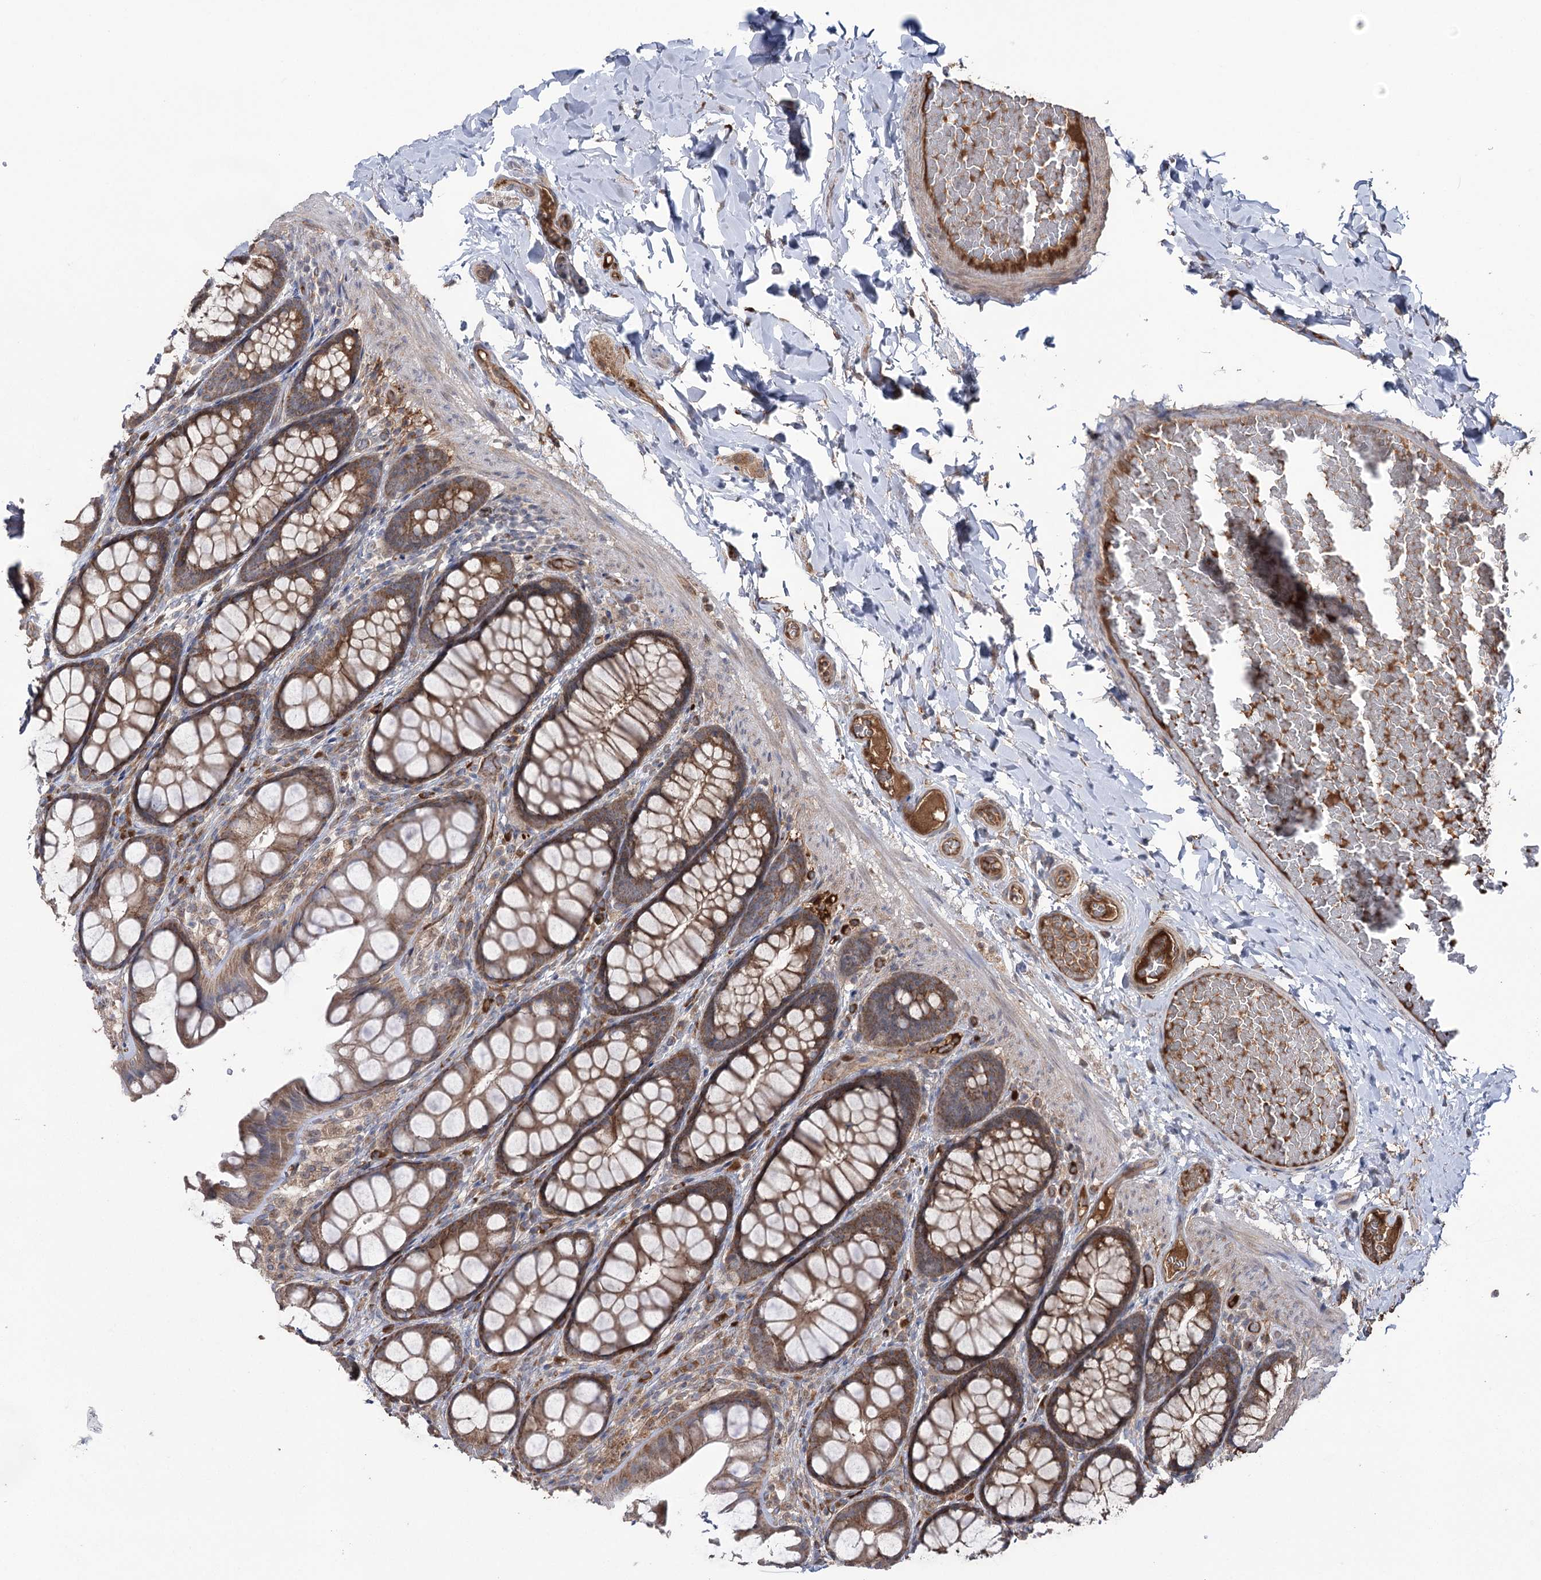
{"staining": {"intensity": "moderate", "quantity": ">75%", "location": "cytoplasmic/membranous"}, "tissue": "colon", "cell_type": "Endothelial cells", "image_type": "normal", "snomed": [{"axis": "morphology", "description": "Normal tissue, NOS"}, {"axis": "topography", "description": "Colon"}], "caption": "About >75% of endothelial cells in normal colon reveal moderate cytoplasmic/membranous protein expression as visualized by brown immunohistochemical staining.", "gene": "OTUD1", "patient": {"sex": "male", "age": 47}}